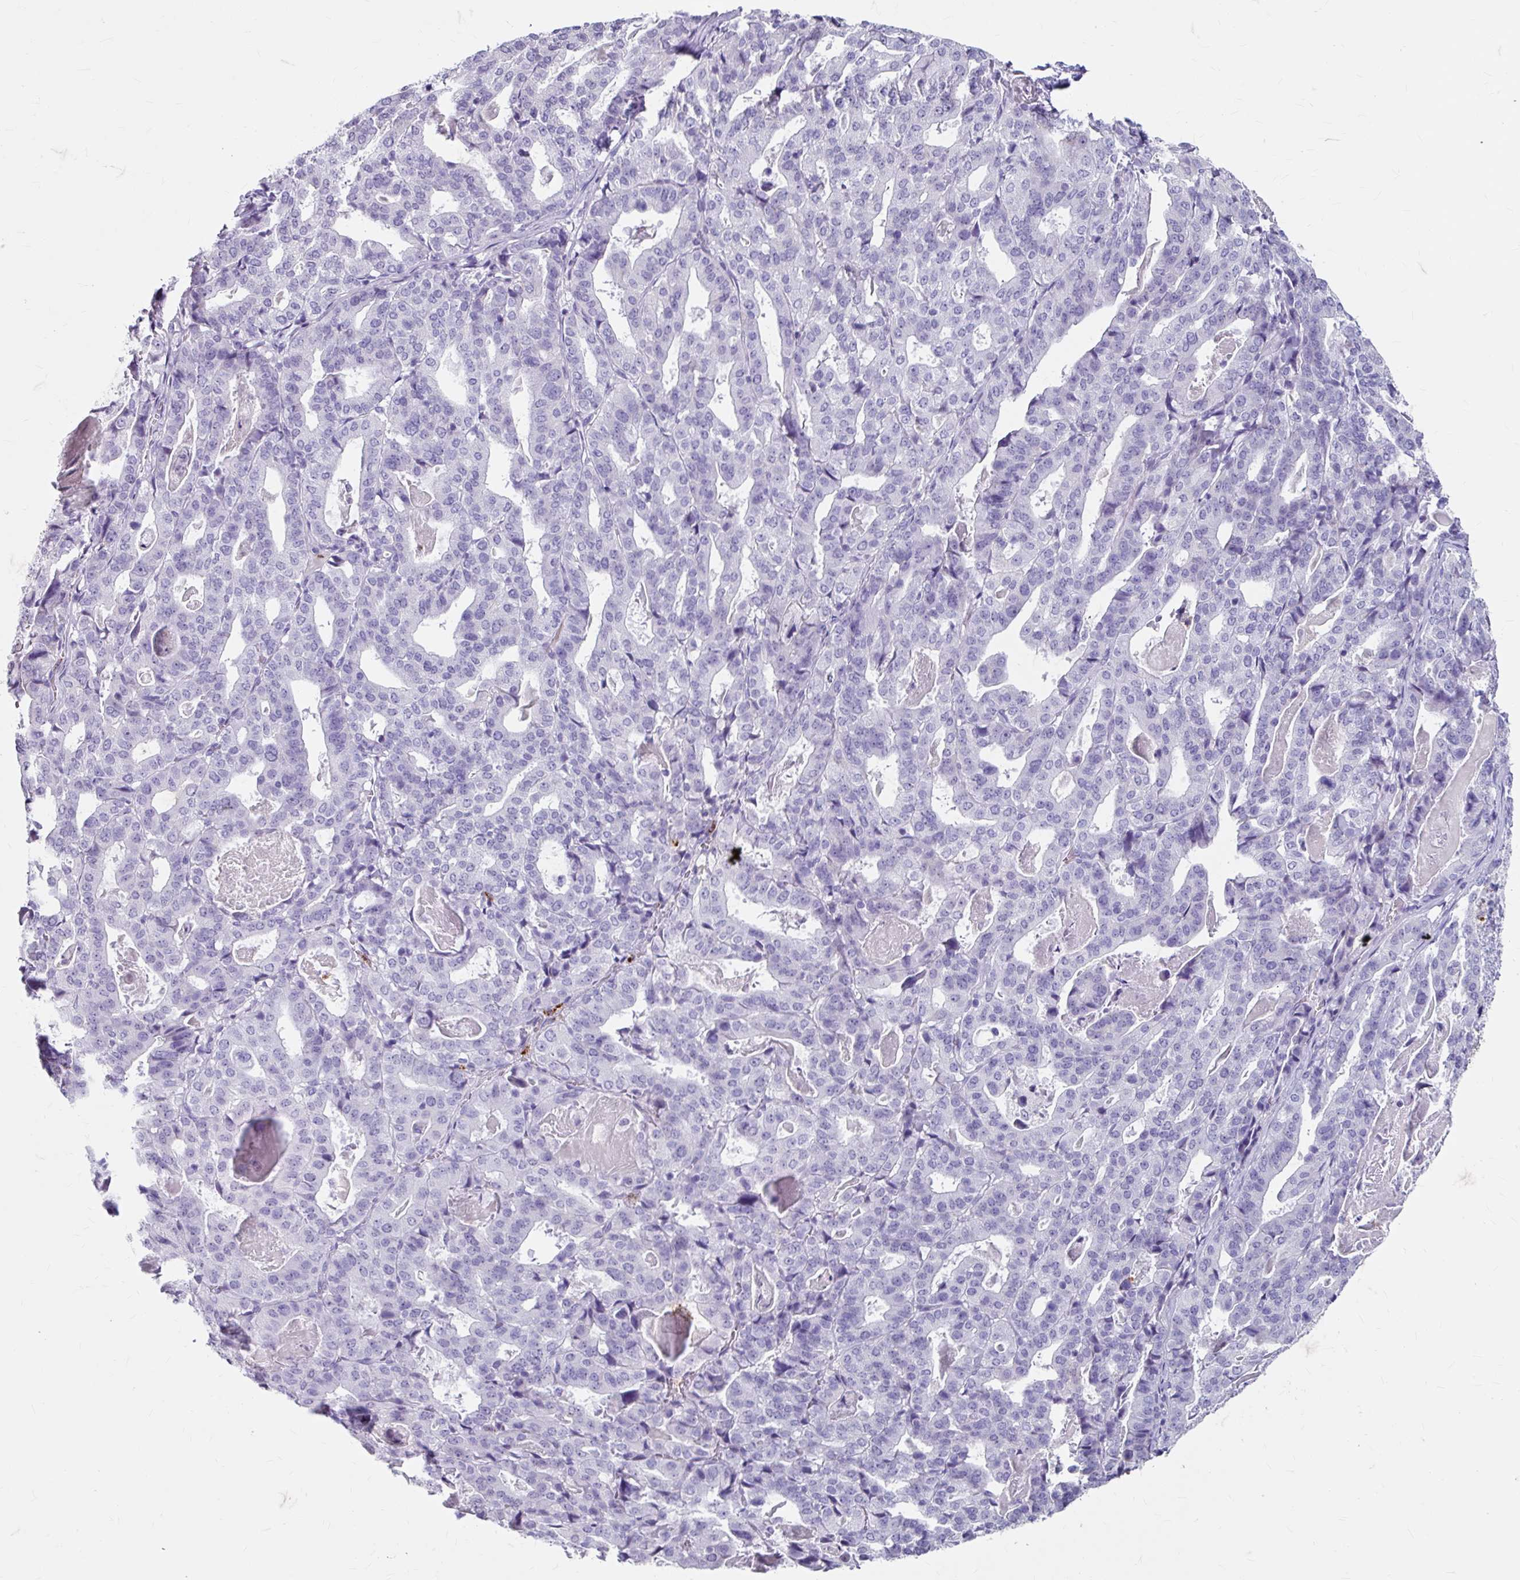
{"staining": {"intensity": "negative", "quantity": "none", "location": "none"}, "tissue": "stomach cancer", "cell_type": "Tumor cells", "image_type": "cancer", "snomed": [{"axis": "morphology", "description": "Adenocarcinoma, NOS"}, {"axis": "topography", "description": "Stomach"}], "caption": "There is no significant staining in tumor cells of adenocarcinoma (stomach). Brightfield microscopy of immunohistochemistry (IHC) stained with DAB (brown) and hematoxylin (blue), captured at high magnification.", "gene": "ANKRD1", "patient": {"sex": "male", "age": 48}}